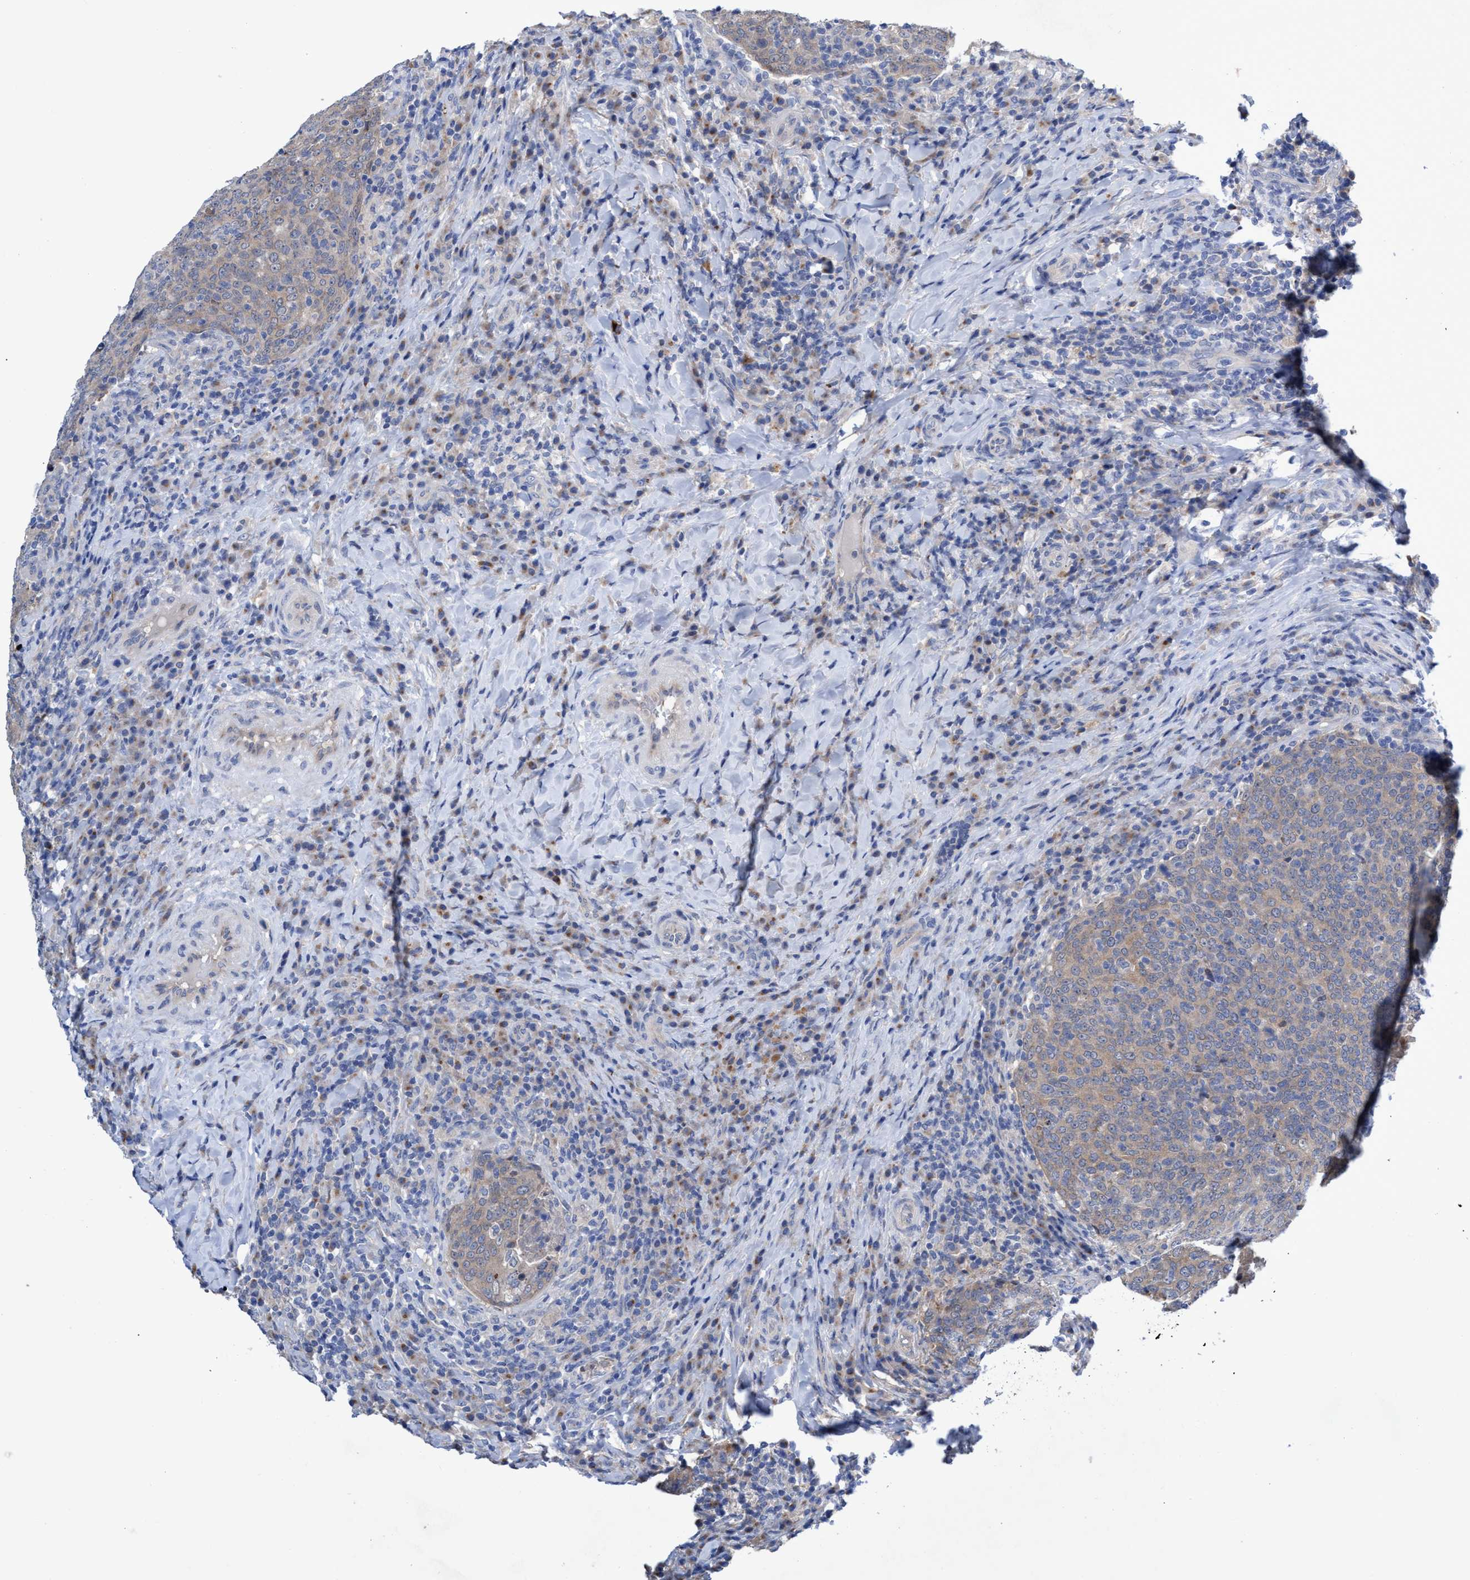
{"staining": {"intensity": "weak", "quantity": "25%-75%", "location": "cytoplasmic/membranous"}, "tissue": "head and neck cancer", "cell_type": "Tumor cells", "image_type": "cancer", "snomed": [{"axis": "morphology", "description": "Squamous cell carcinoma, NOS"}, {"axis": "morphology", "description": "Squamous cell carcinoma, metastatic, NOS"}, {"axis": "topography", "description": "Lymph node"}, {"axis": "topography", "description": "Head-Neck"}], "caption": "Immunohistochemistry (IHC) of human squamous cell carcinoma (head and neck) demonstrates low levels of weak cytoplasmic/membranous expression in about 25%-75% of tumor cells.", "gene": "SVEP1", "patient": {"sex": "male", "age": 62}}